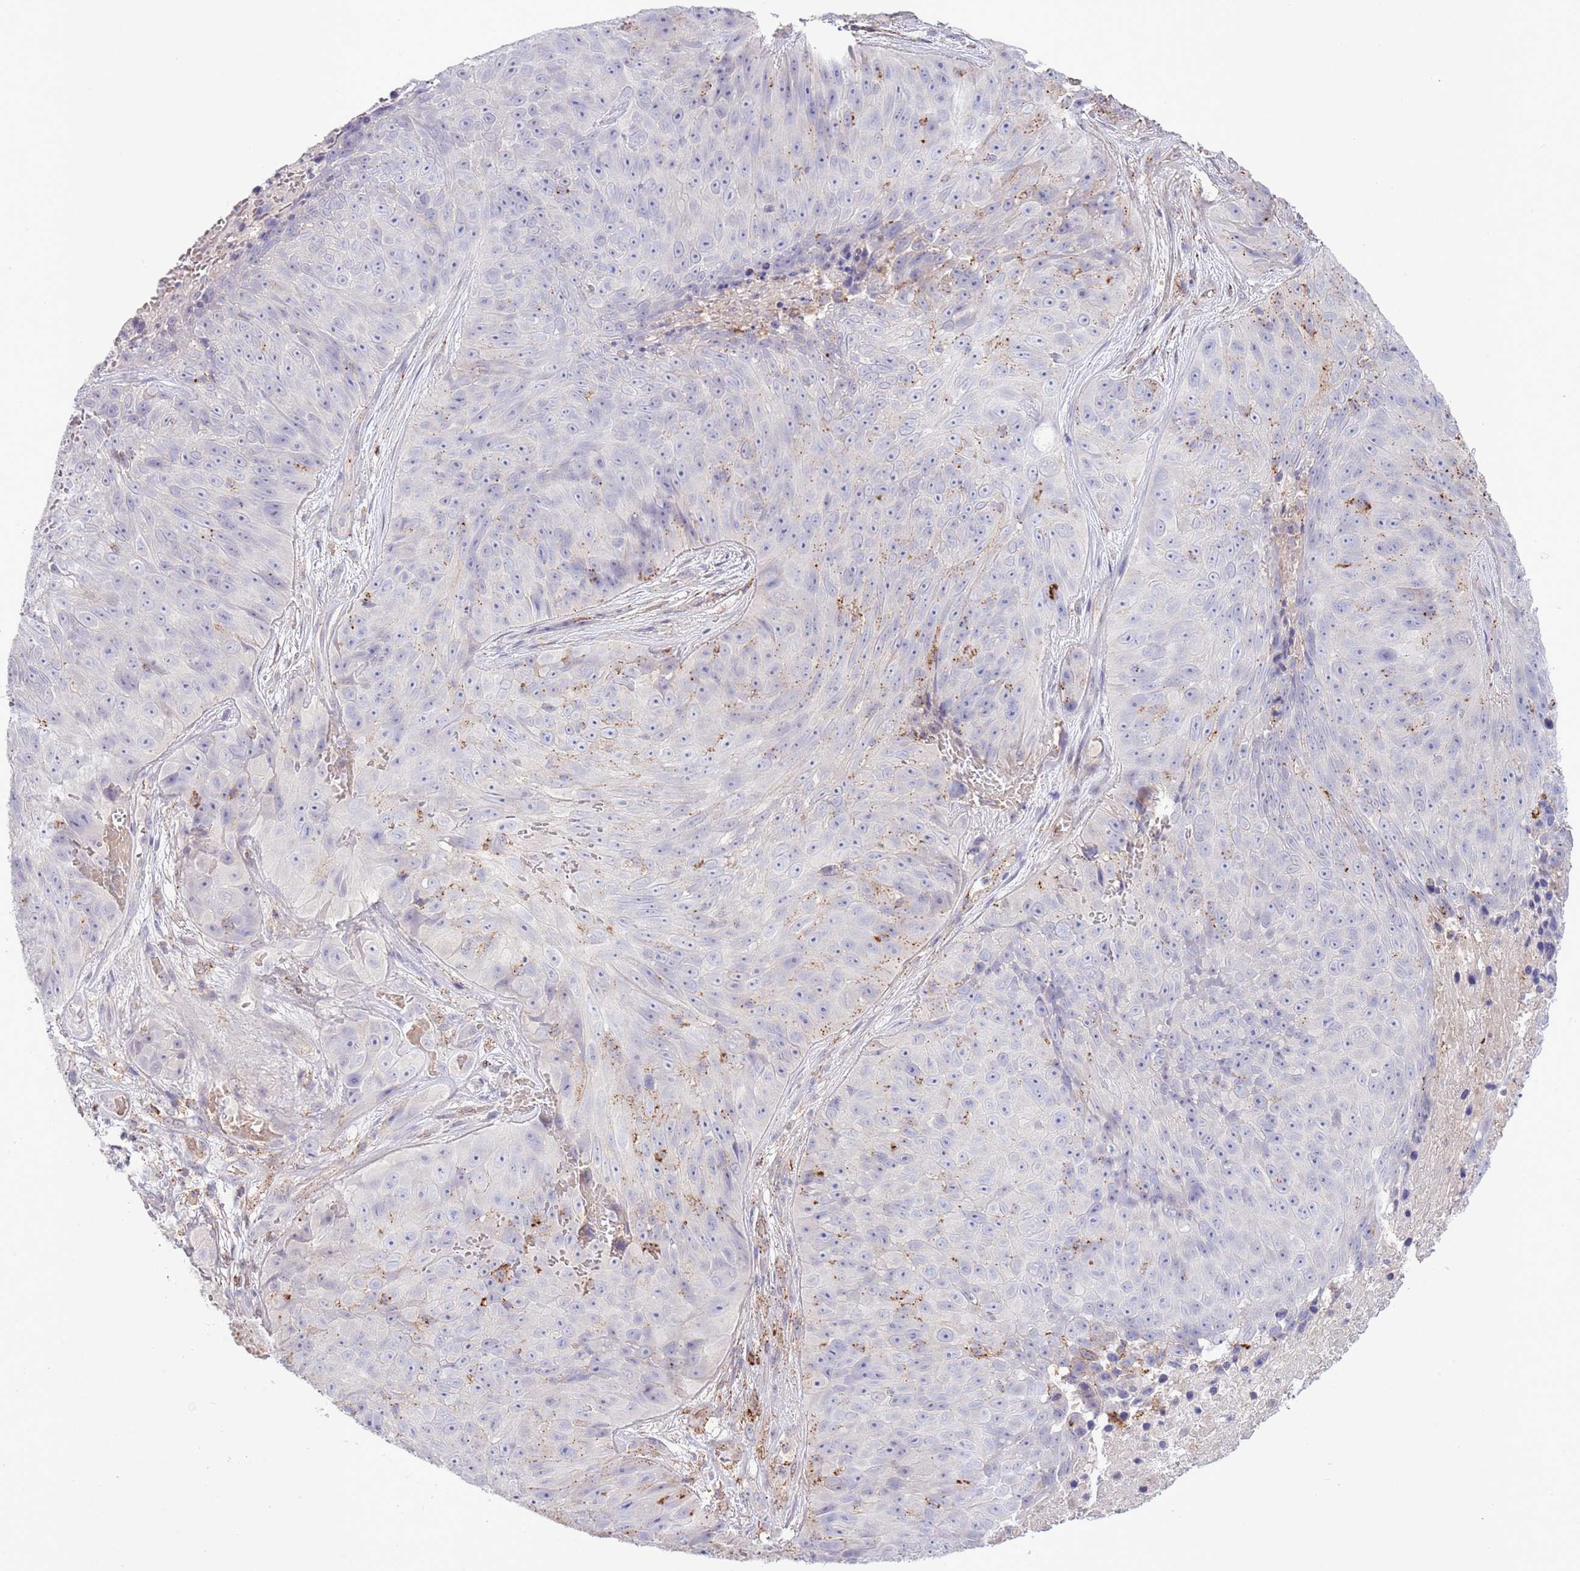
{"staining": {"intensity": "strong", "quantity": "25%-75%", "location": "cytoplasmic/membranous"}, "tissue": "skin cancer", "cell_type": "Tumor cells", "image_type": "cancer", "snomed": [{"axis": "morphology", "description": "Squamous cell carcinoma, NOS"}, {"axis": "topography", "description": "Skin"}], "caption": "DAB (3,3'-diaminobenzidine) immunohistochemical staining of human skin cancer (squamous cell carcinoma) shows strong cytoplasmic/membranous protein expression in about 25%-75% of tumor cells.", "gene": "ABHD17A", "patient": {"sex": "female", "age": 87}}